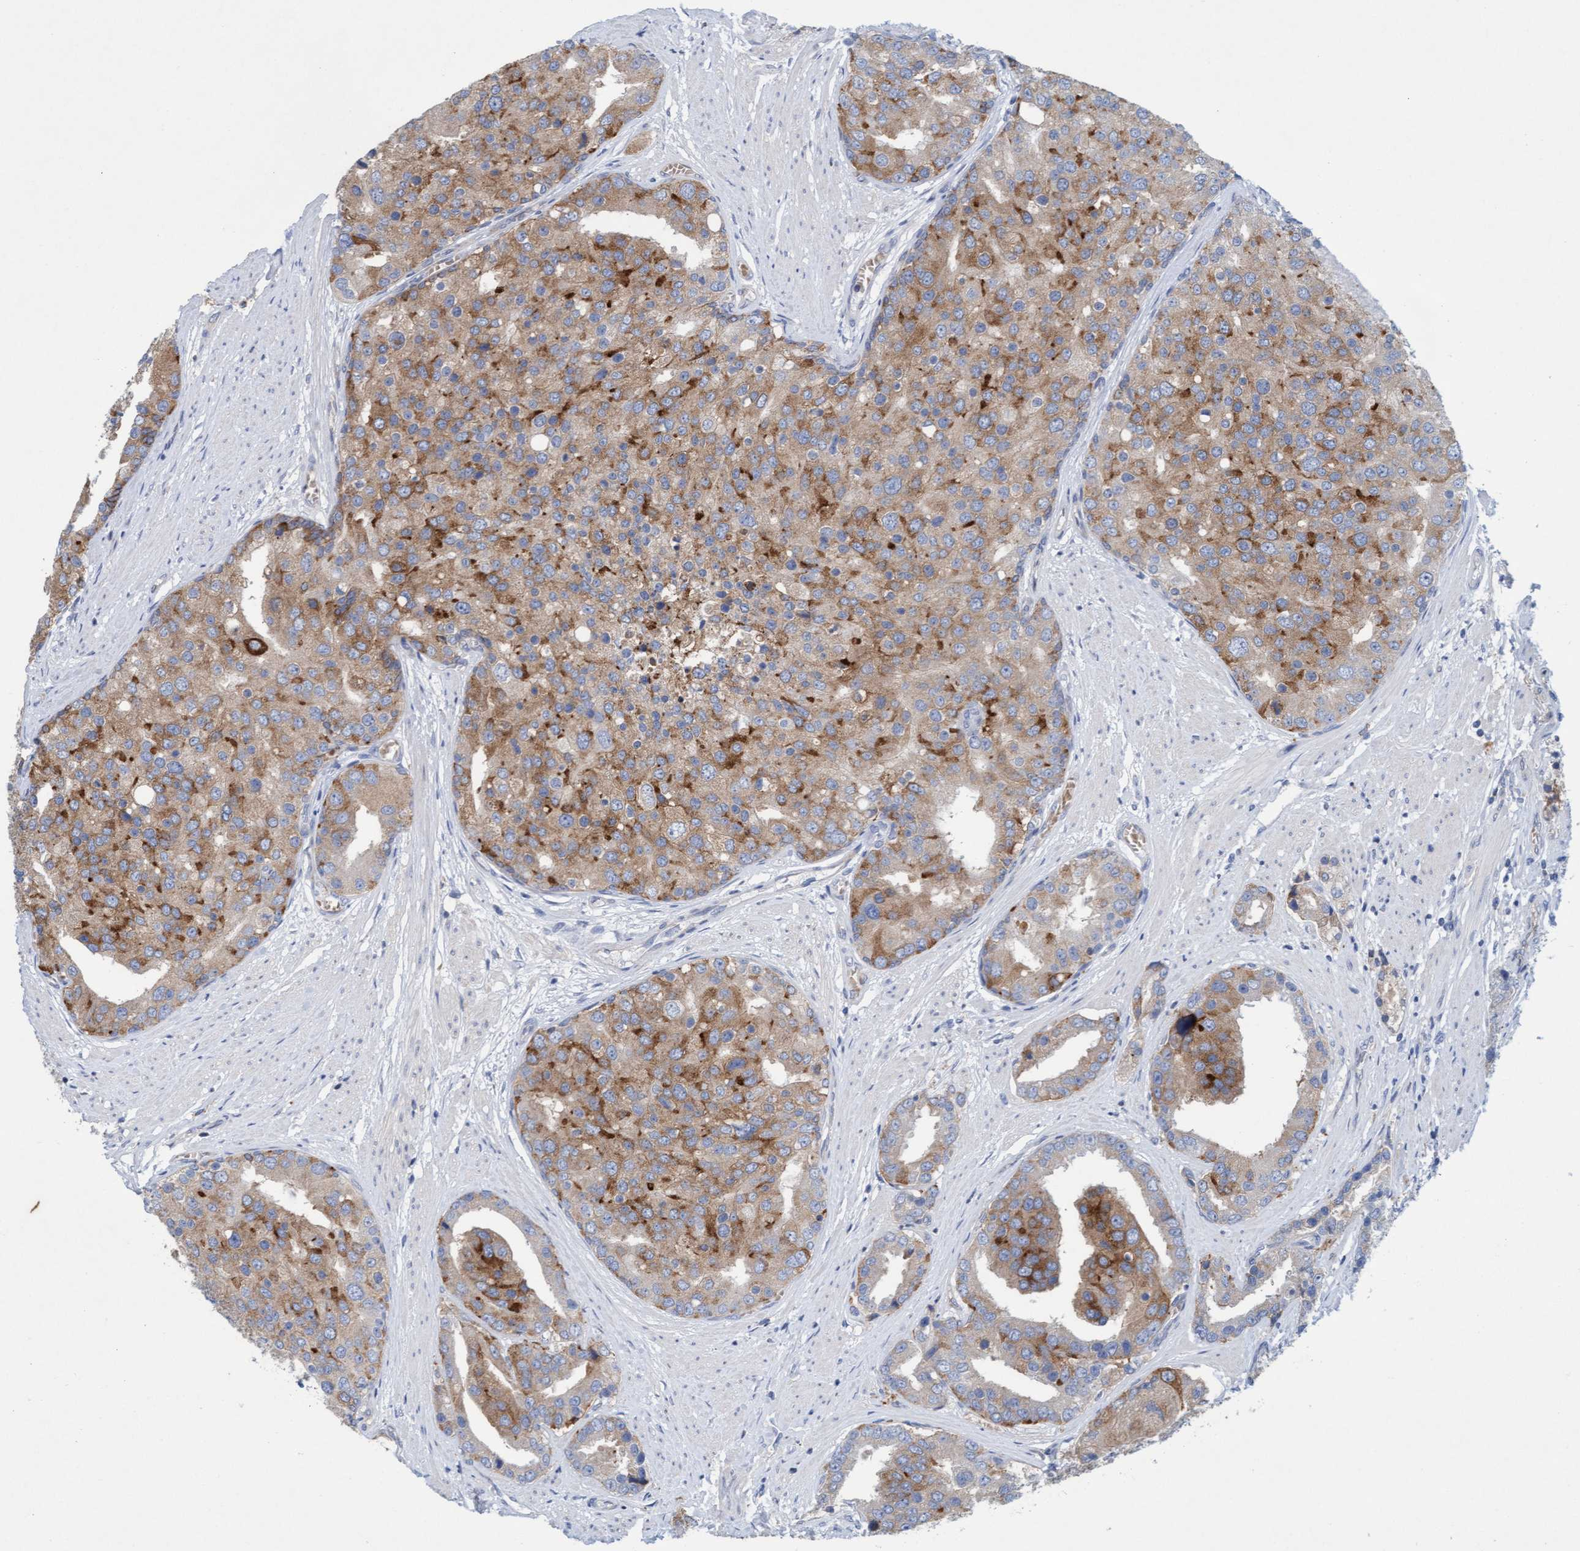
{"staining": {"intensity": "moderate", "quantity": ">75%", "location": "cytoplasmic/membranous"}, "tissue": "prostate cancer", "cell_type": "Tumor cells", "image_type": "cancer", "snomed": [{"axis": "morphology", "description": "Adenocarcinoma, High grade"}, {"axis": "topography", "description": "Prostate"}], "caption": "Immunohistochemistry (IHC) photomicrograph of neoplastic tissue: human high-grade adenocarcinoma (prostate) stained using IHC shows medium levels of moderate protein expression localized specifically in the cytoplasmic/membranous of tumor cells, appearing as a cytoplasmic/membranous brown color.", "gene": "SIGIRR", "patient": {"sex": "male", "age": 50}}